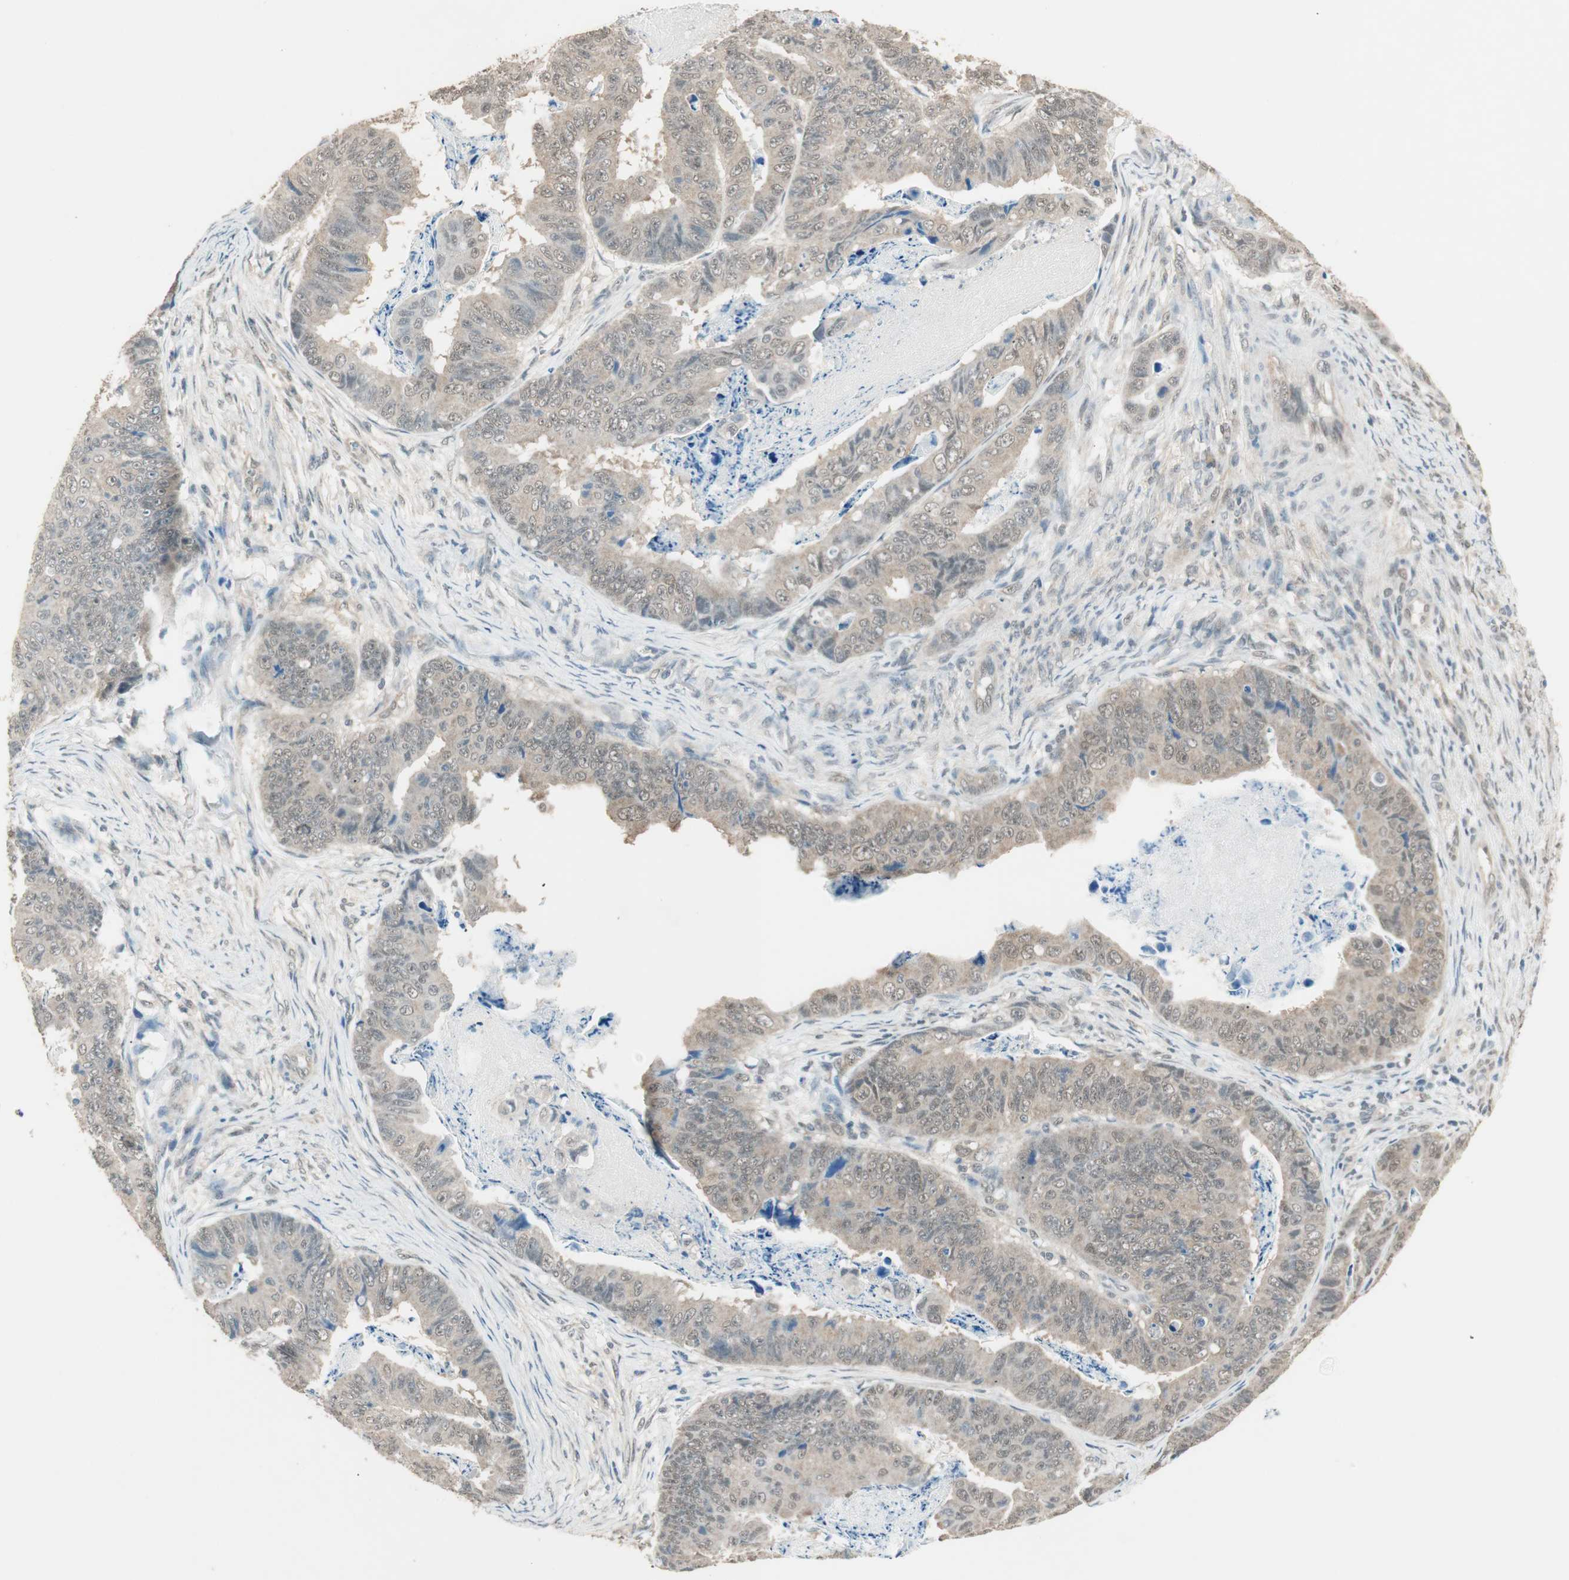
{"staining": {"intensity": "weak", "quantity": "25%-75%", "location": "cytoplasmic/membranous,nuclear"}, "tissue": "stomach cancer", "cell_type": "Tumor cells", "image_type": "cancer", "snomed": [{"axis": "morphology", "description": "Adenocarcinoma, NOS"}, {"axis": "topography", "description": "Stomach, lower"}], "caption": "A low amount of weak cytoplasmic/membranous and nuclear positivity is appreciated in approximately 25%-75% of tumor cells in stomach adenocarcinoma tissue.", "gene": "USP5", "patient": {"sex": "male", "age": 77}}